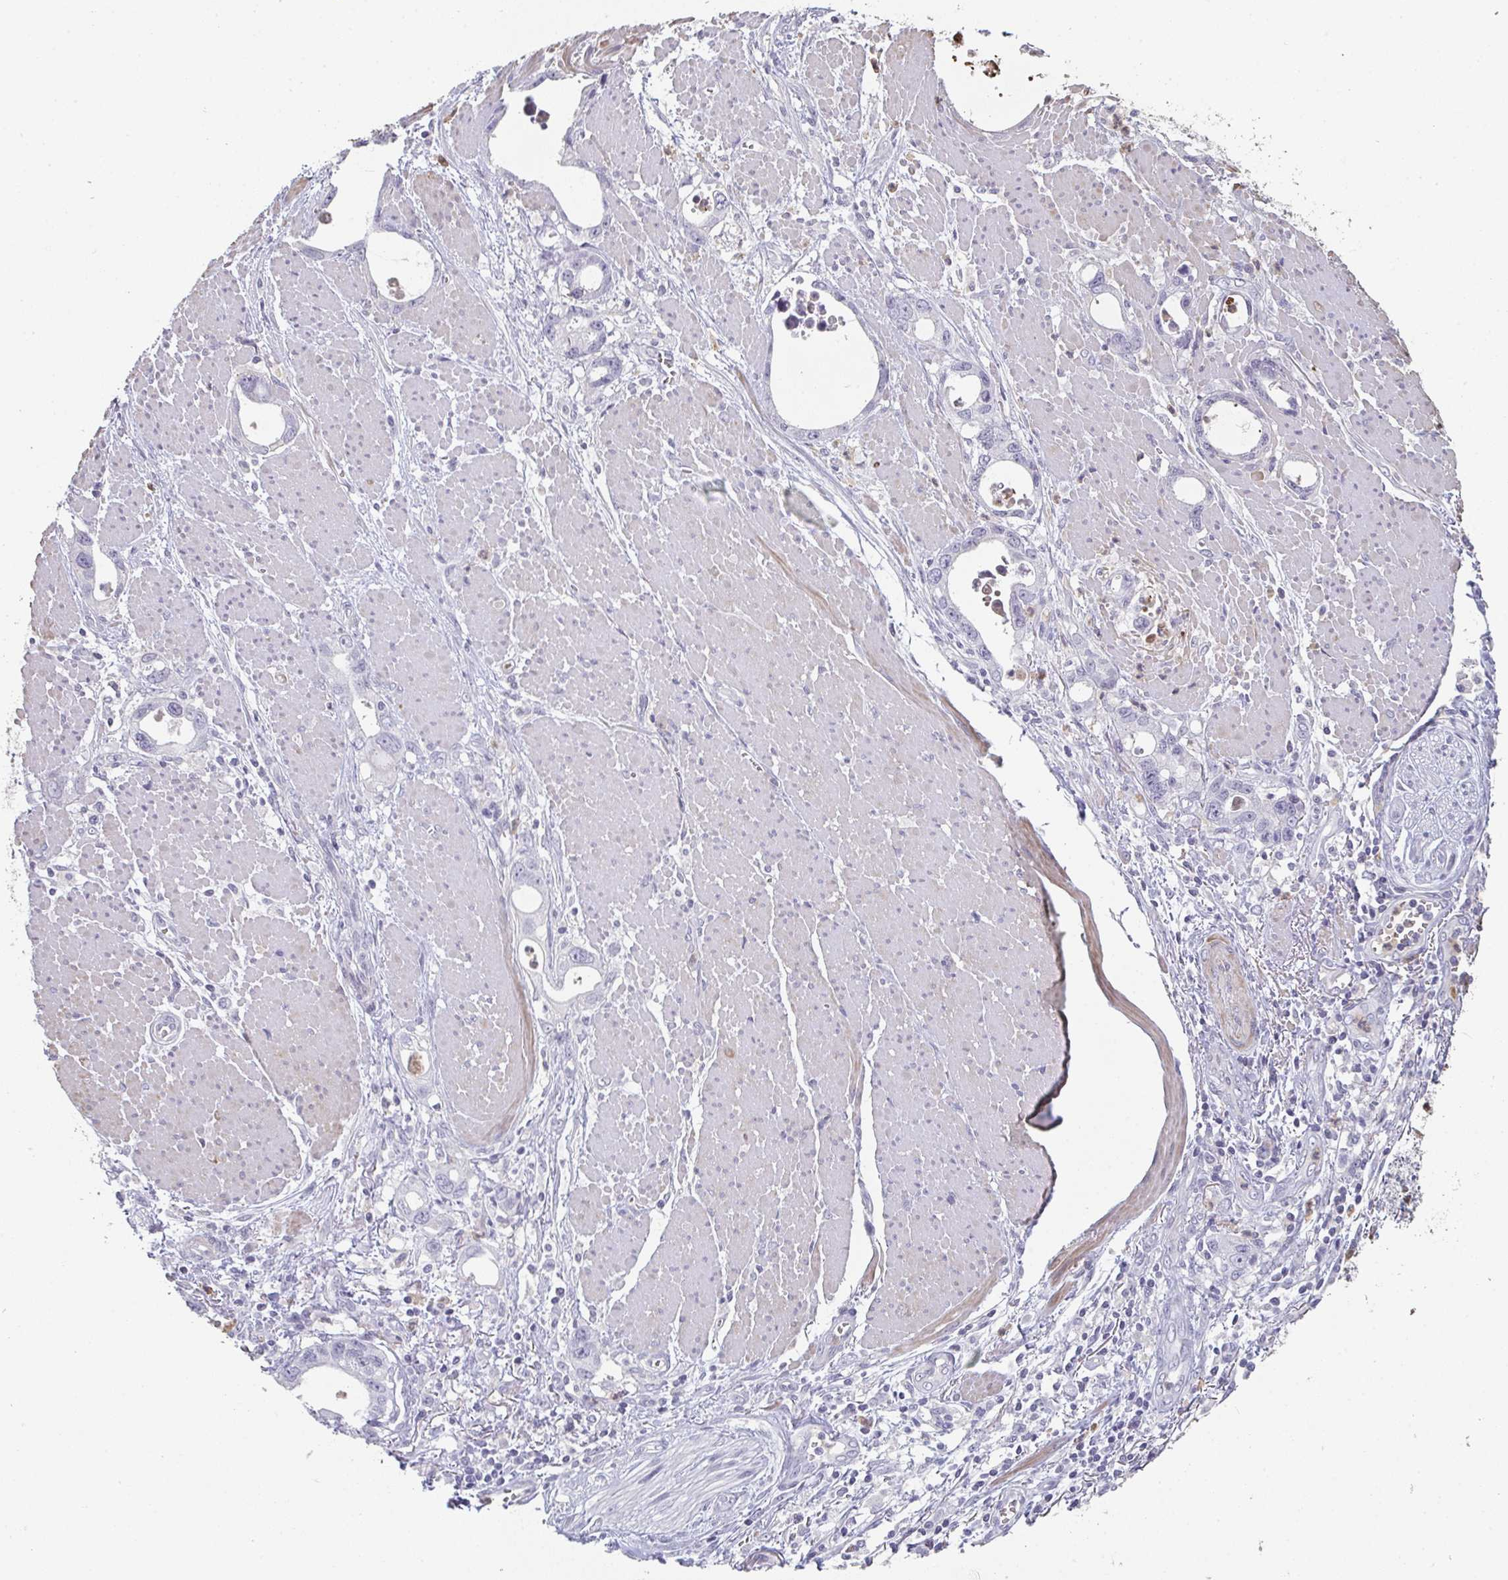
{"staining": {"intensity": "weak", "quantity": "<25%", "location": "cytoplasmic/membranous"}, "tissue": "stomach cancer", "cell_type": "Tumor cells", "image_type": "cancer", "snomed": [{"axis": "morphology", "description": "Adenocarcinoma, NOS"}, {"axis": "topography", "description": "Stomach, upper"}], "caption": "The immunohistochemistry histopathology image has no significant expression in tumor cells of stomach cancer tissue.", "gene": "A1CF", "patient": {"sex": "male", "age": 74}}